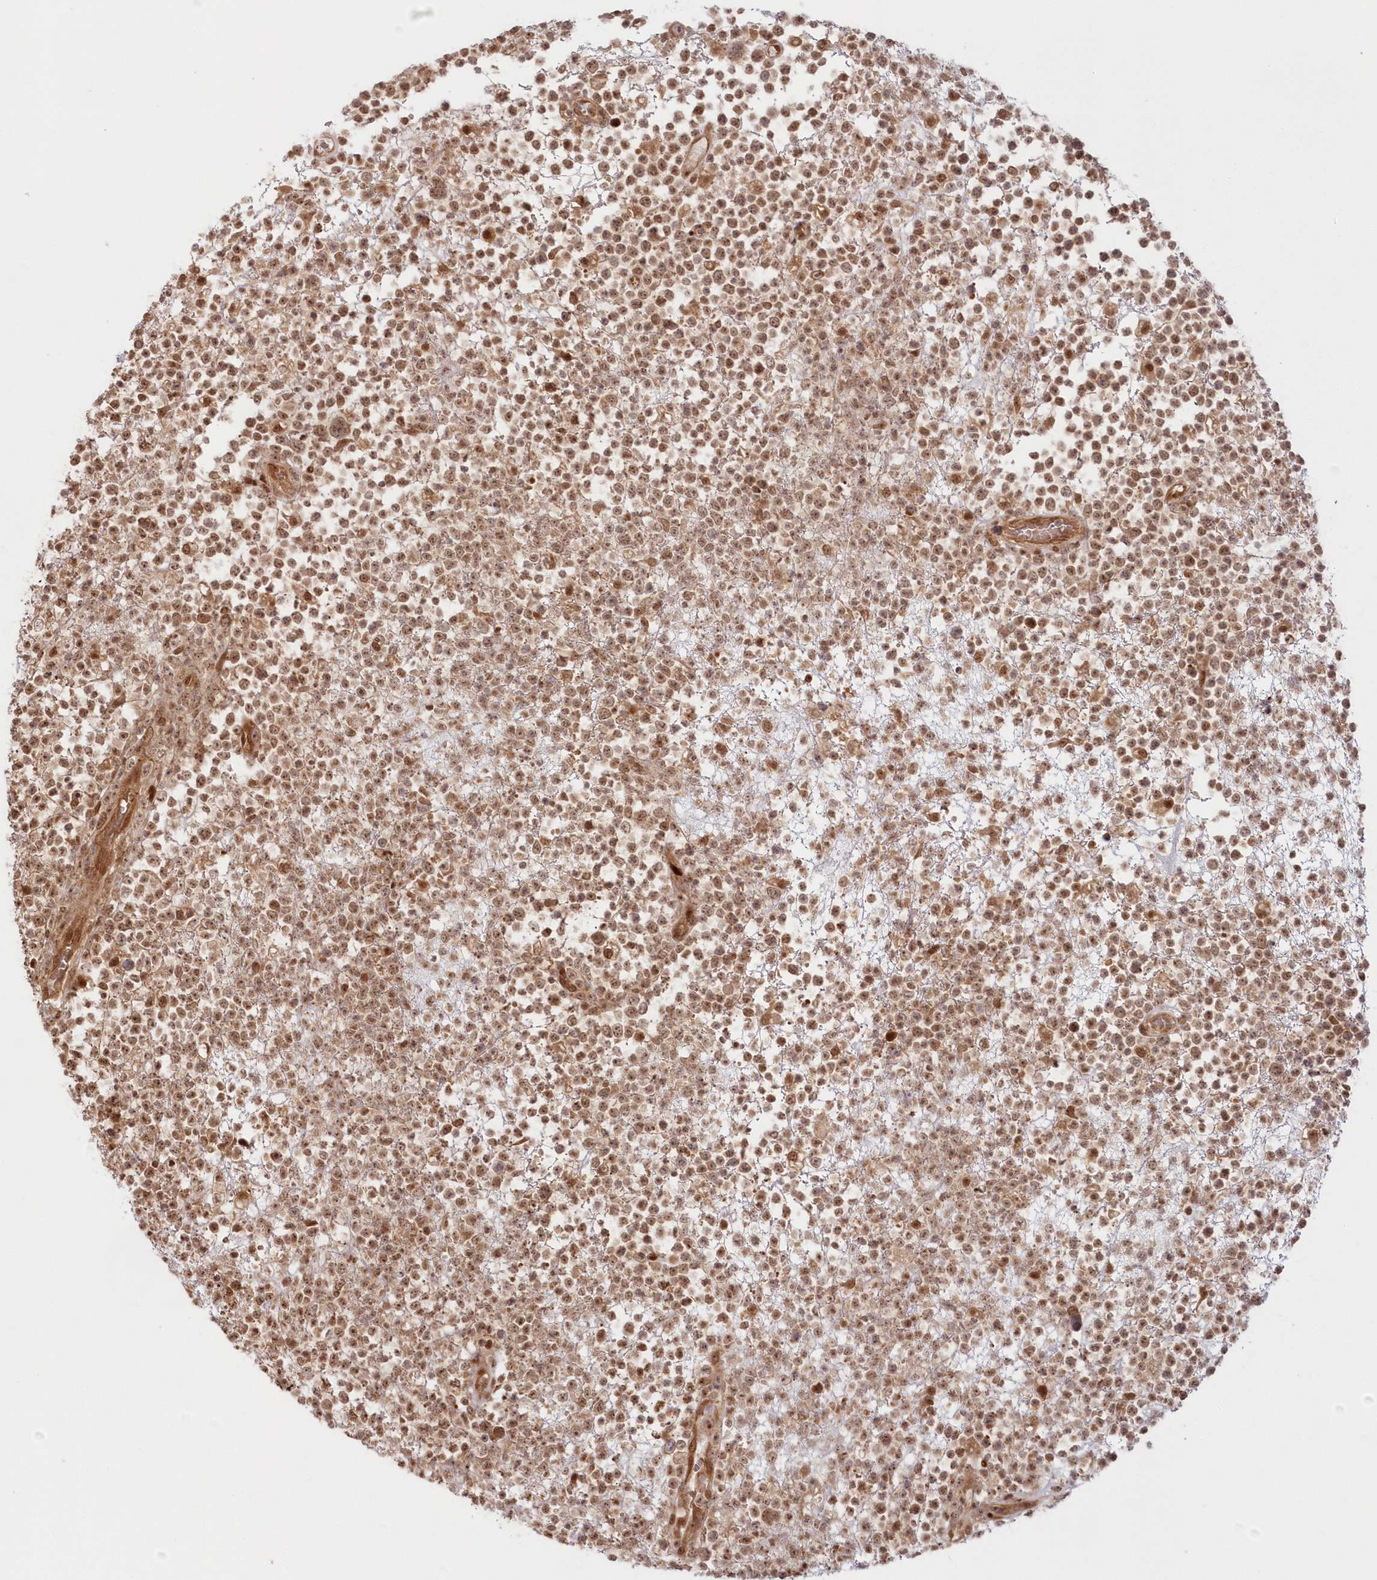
{"staining": {"intensity": "moderate", "quantity": ">75%", "location": "nuclear"}, "tissue": "lymphoma", "cell_type": "Tumor cells", "image_type": "cancer", "snomed": [{"axis": "morphology", "description": "Malignant lymphoma, non-Hodgkin's type, High grade"}, {"axis": "topography", "description": "Colon"}], "caption": "Immunohistochemical staining of human malignant lymphoma, non-Hodgkin's type (high-grade) reveals medium levels of moderate nuclear protein positivity in approximately >75% of tumor cells.", "gene": "TOGARAM2", "patient": {"sex": "female", "age": 53}}